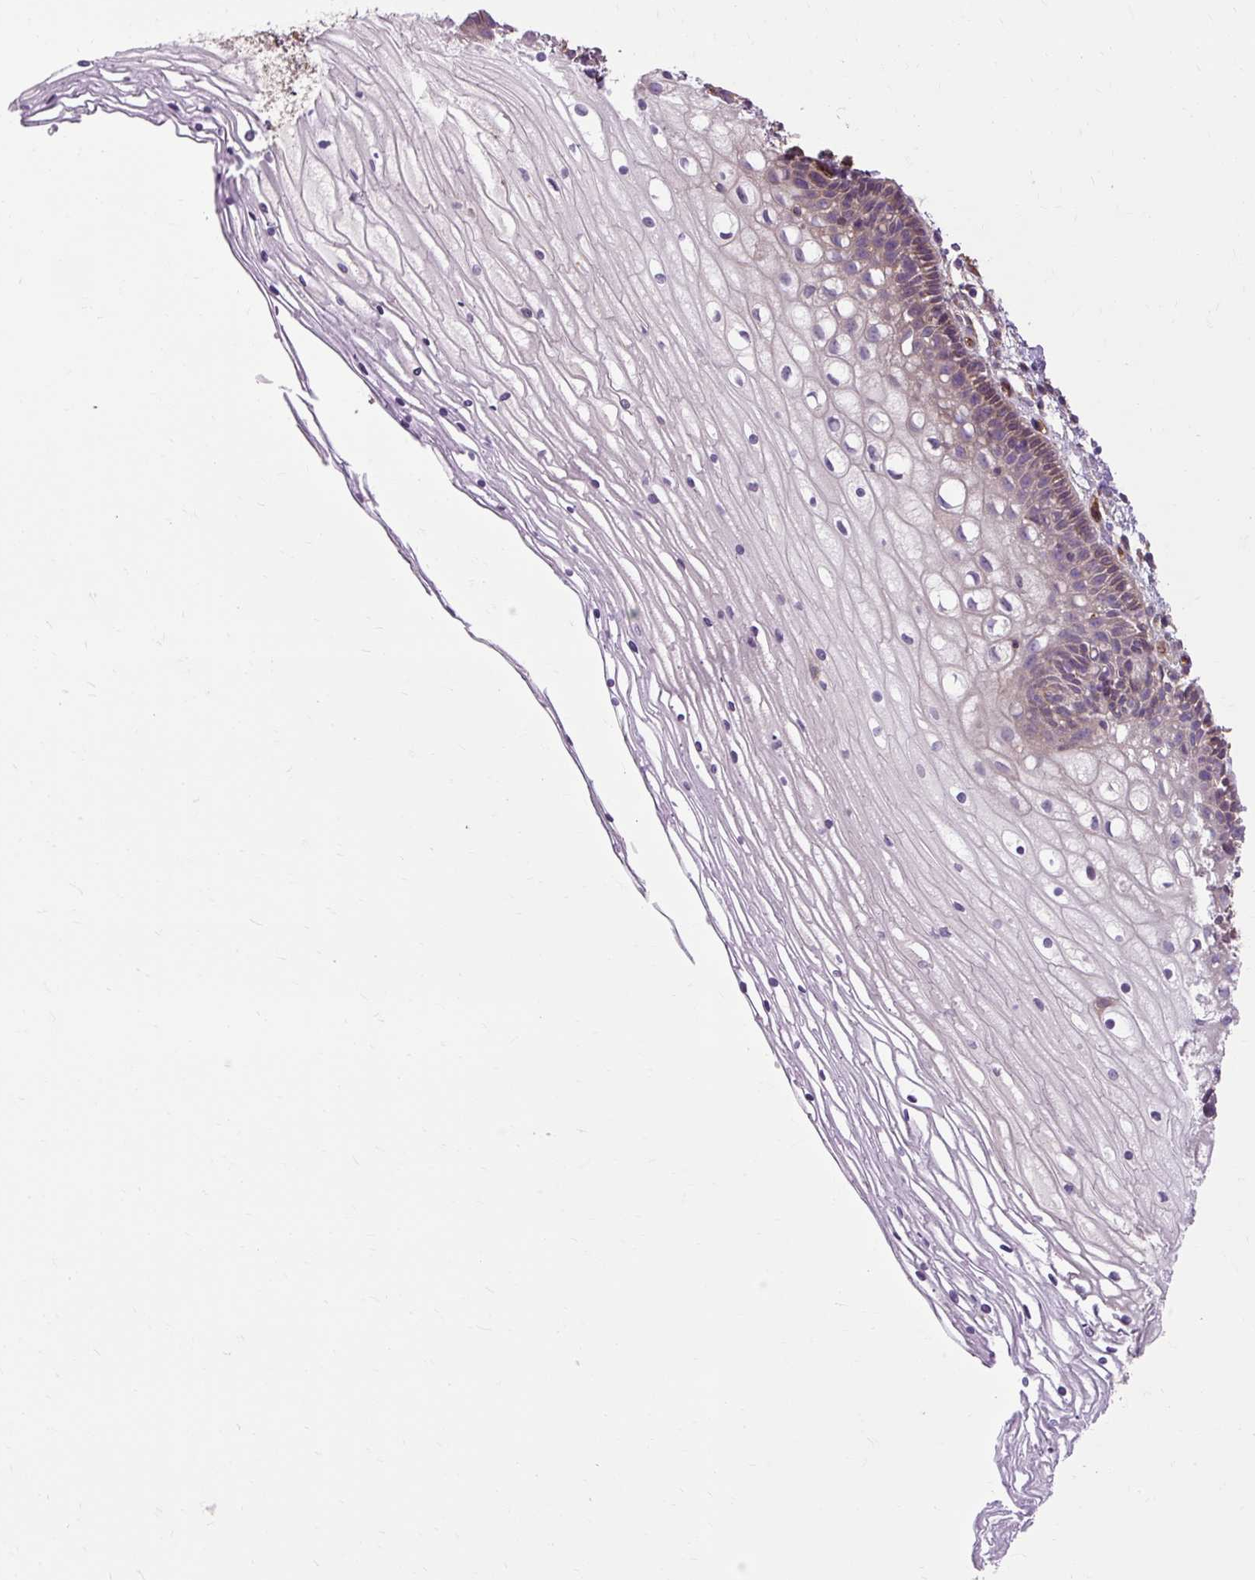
{"staining": {"intensity": "negative", "quantity": "none", "location": "none"}, "tissue": "cervix", "cell_type": "Glandular cells", "image_type": "normal", "snomed": [{"axis": "morphology", "description": "Normal tissue, NOS"}, {"axis": "topography", "description": "Cervix"}], "caption": "Protein analysis of unremarkable cervix demonstrates no significant expression in glandular cells. Brightfield microscopy of immunohistochemistry (IHC) stained with DAB (brown) and hematoxylin (blue), captured at high magnification.", "gene": "CCDC93", "patient": {"sex": "female", "age": 36}}